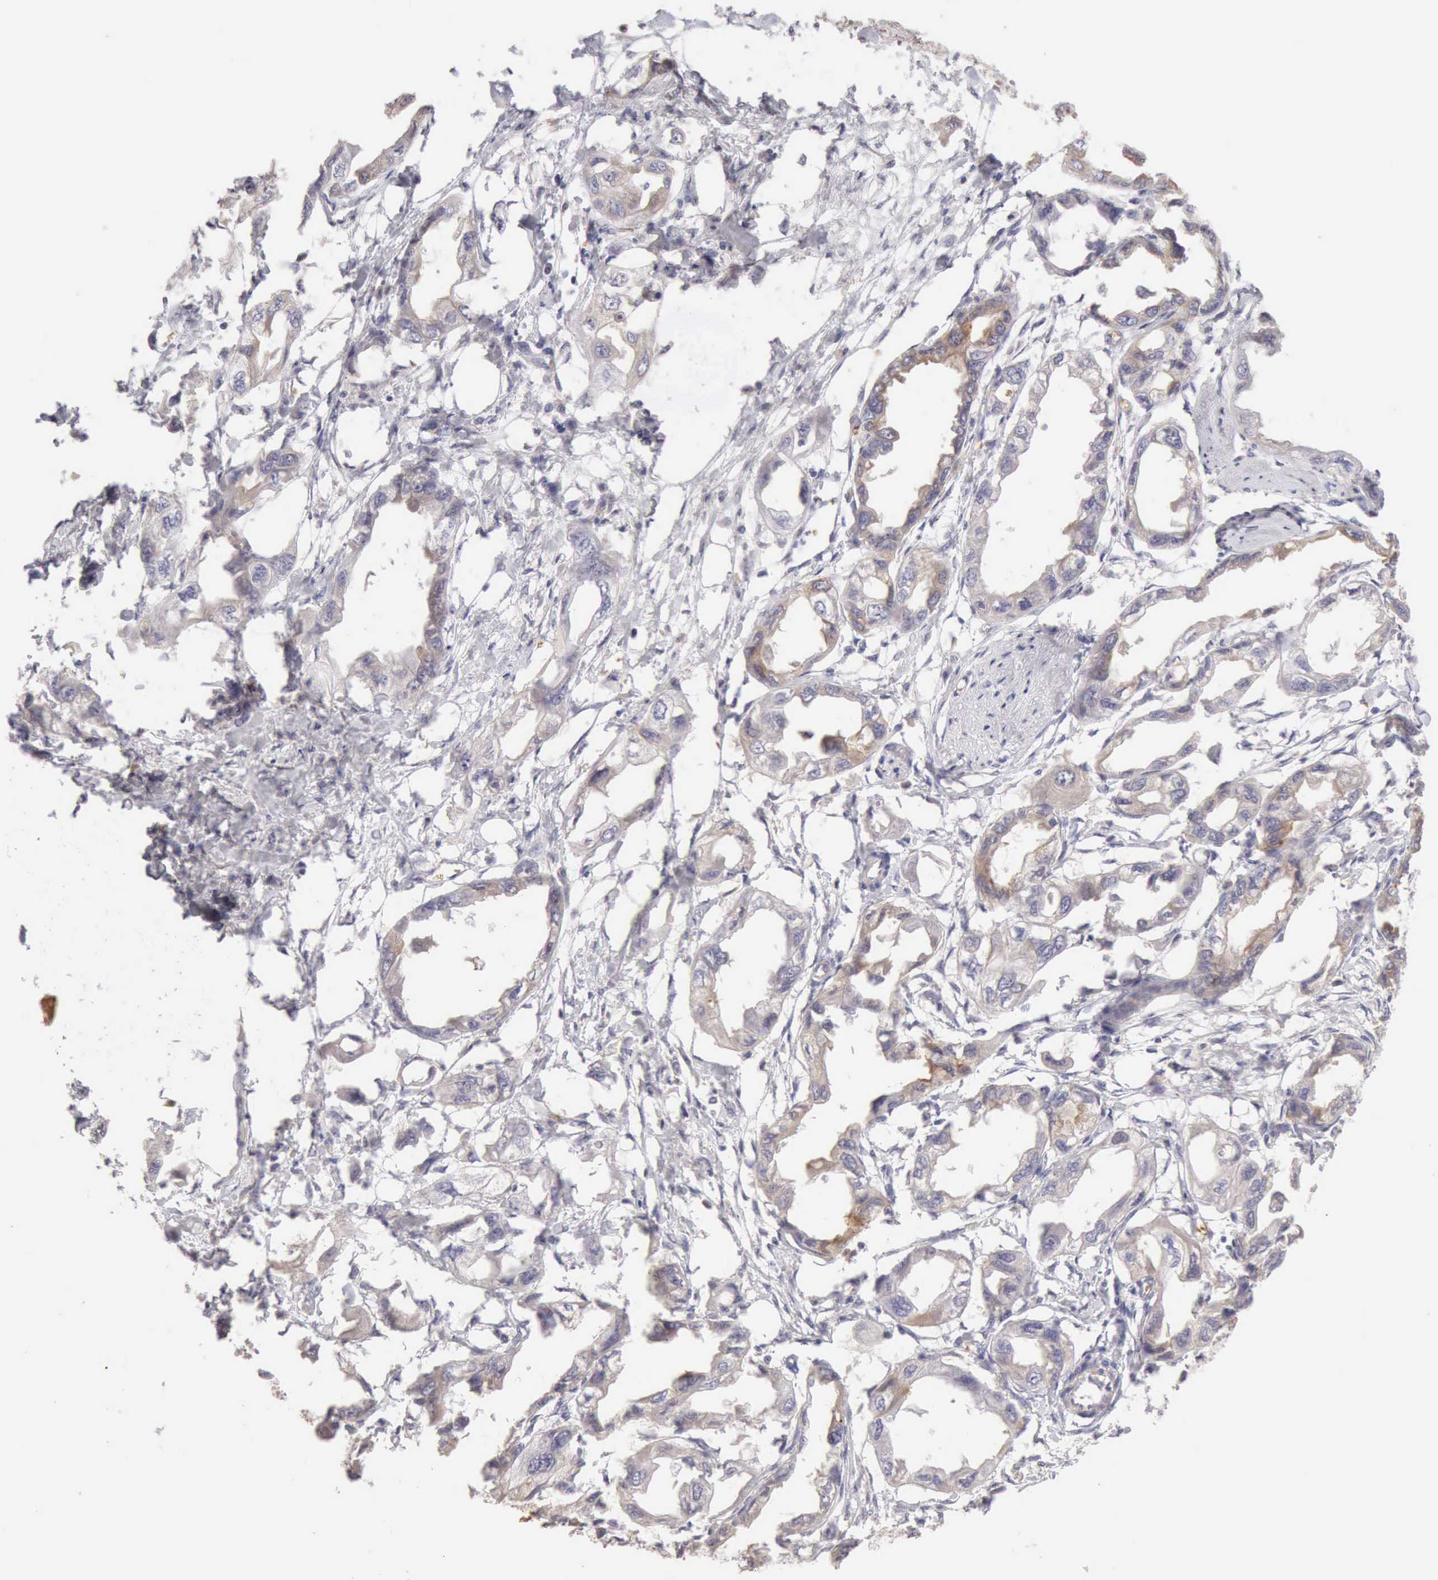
{"staining": {"intensity": "weak", "quantity": "<25%", "location": "cytoplasmic/membranous"}, "tissue": "endometrial cancer", "cell_type": "Tumor cells", "image_type": "cancer", "snomed": [{"axis": "morphology", "description": "Adenocarcinoma, NOS"}, {"axis": "topography", "description": "Endometrium"}], "caption": "This is an immunohistochemistry (IHC) micrograph of human adenocarcinoma (endometrial). There is no expression in tumor cells.", "gene": "CFI", "patient": {"sex": "female", "age": 67}}